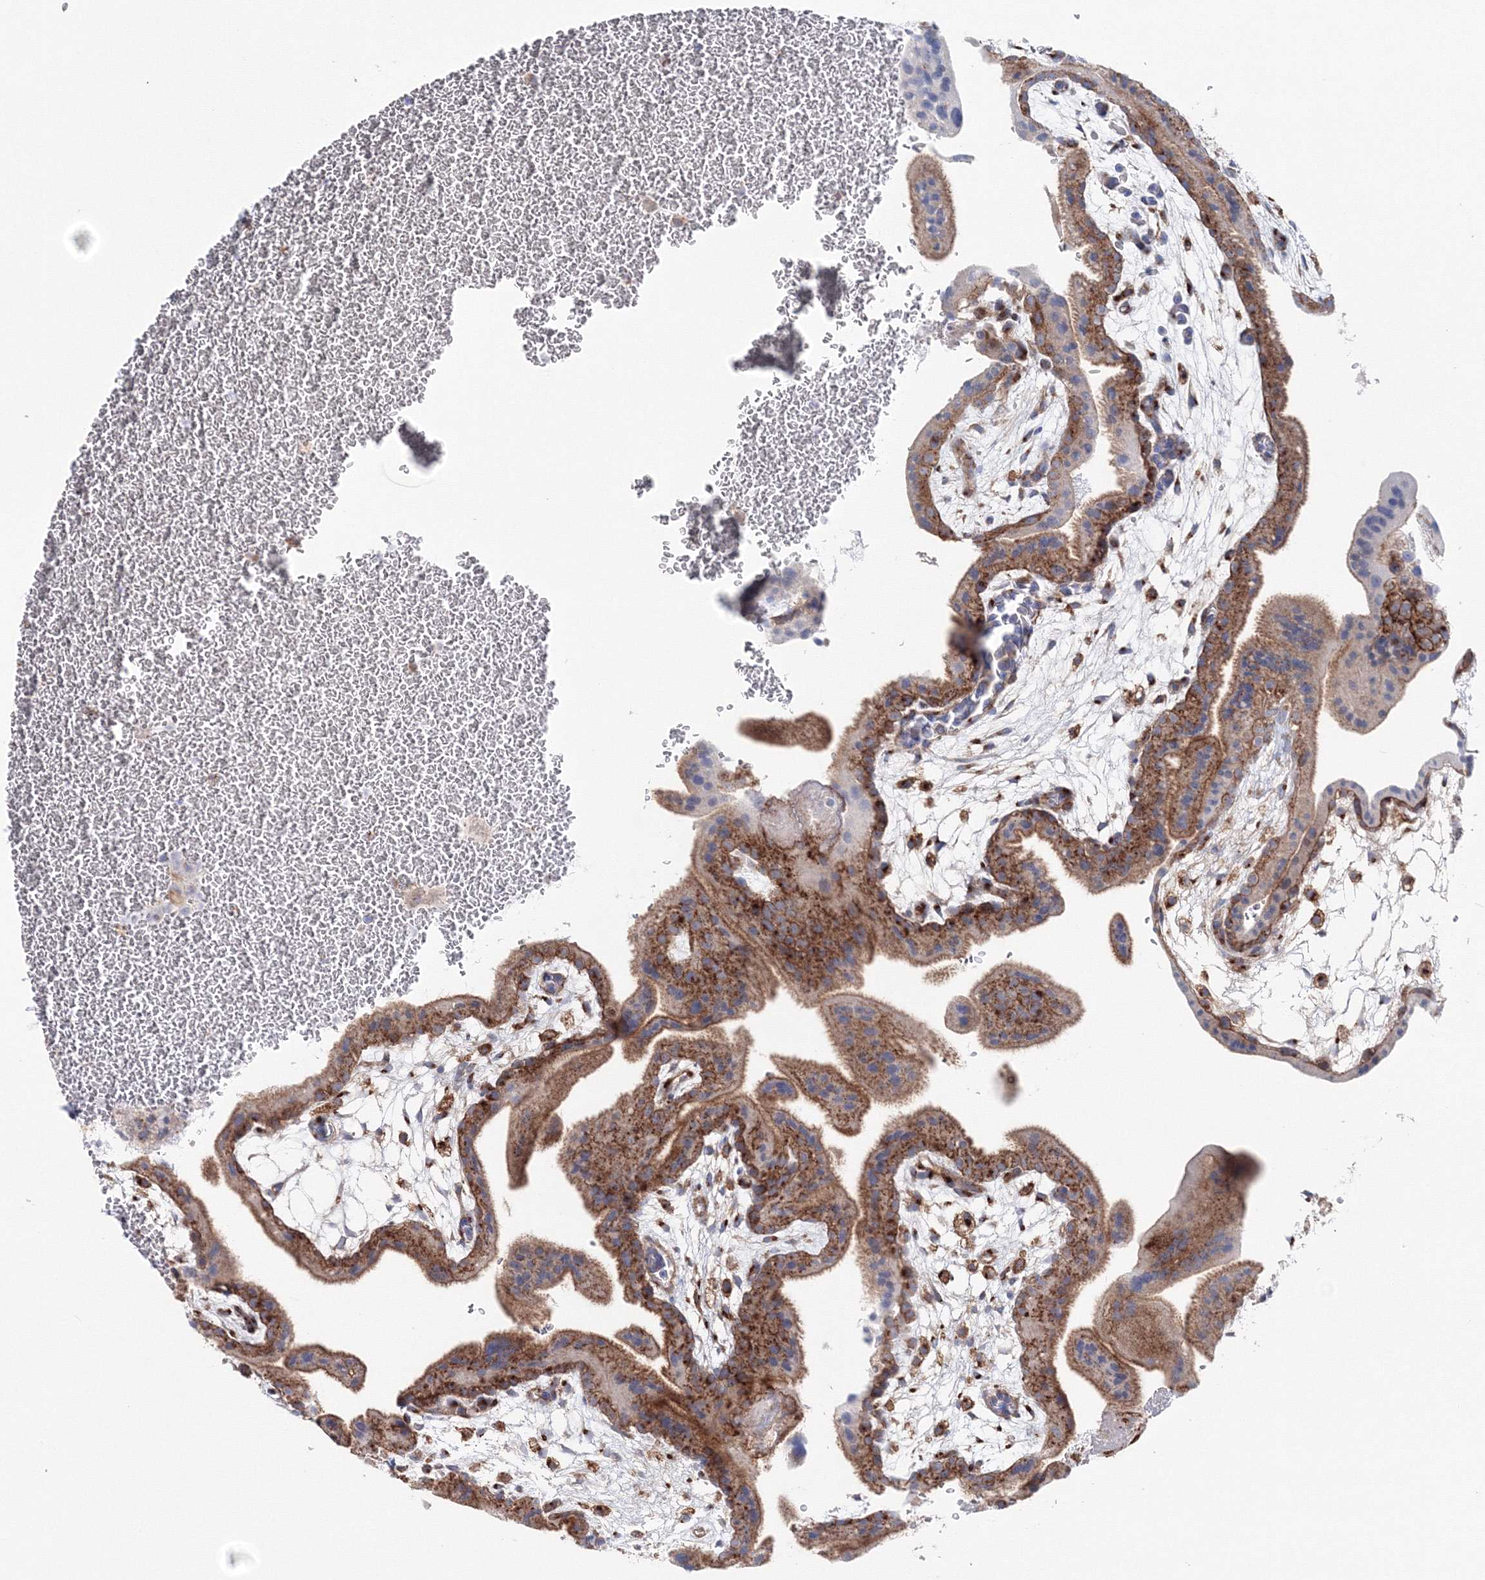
{"staining": {"intensity": "weak", "quantity": "25%-75%", "location": "cytoplasmic/membranous"}, "tissue": "placenta", "cell_type": "Decidual cells", "image_type": "normal", "snomed": [{"axis": "morphology", "description": "Normal tissue, NOS"}, {"axis": "topography", "description": "Placenta"}], "caption": "Immunohistochemical staining of benign human placenta displays low levels of weak cytoplasmic/membranous staining in about 25%-75% of decidual cells.", "gene": "GGA2", "patient": {"sex": "female", "age": 35}}